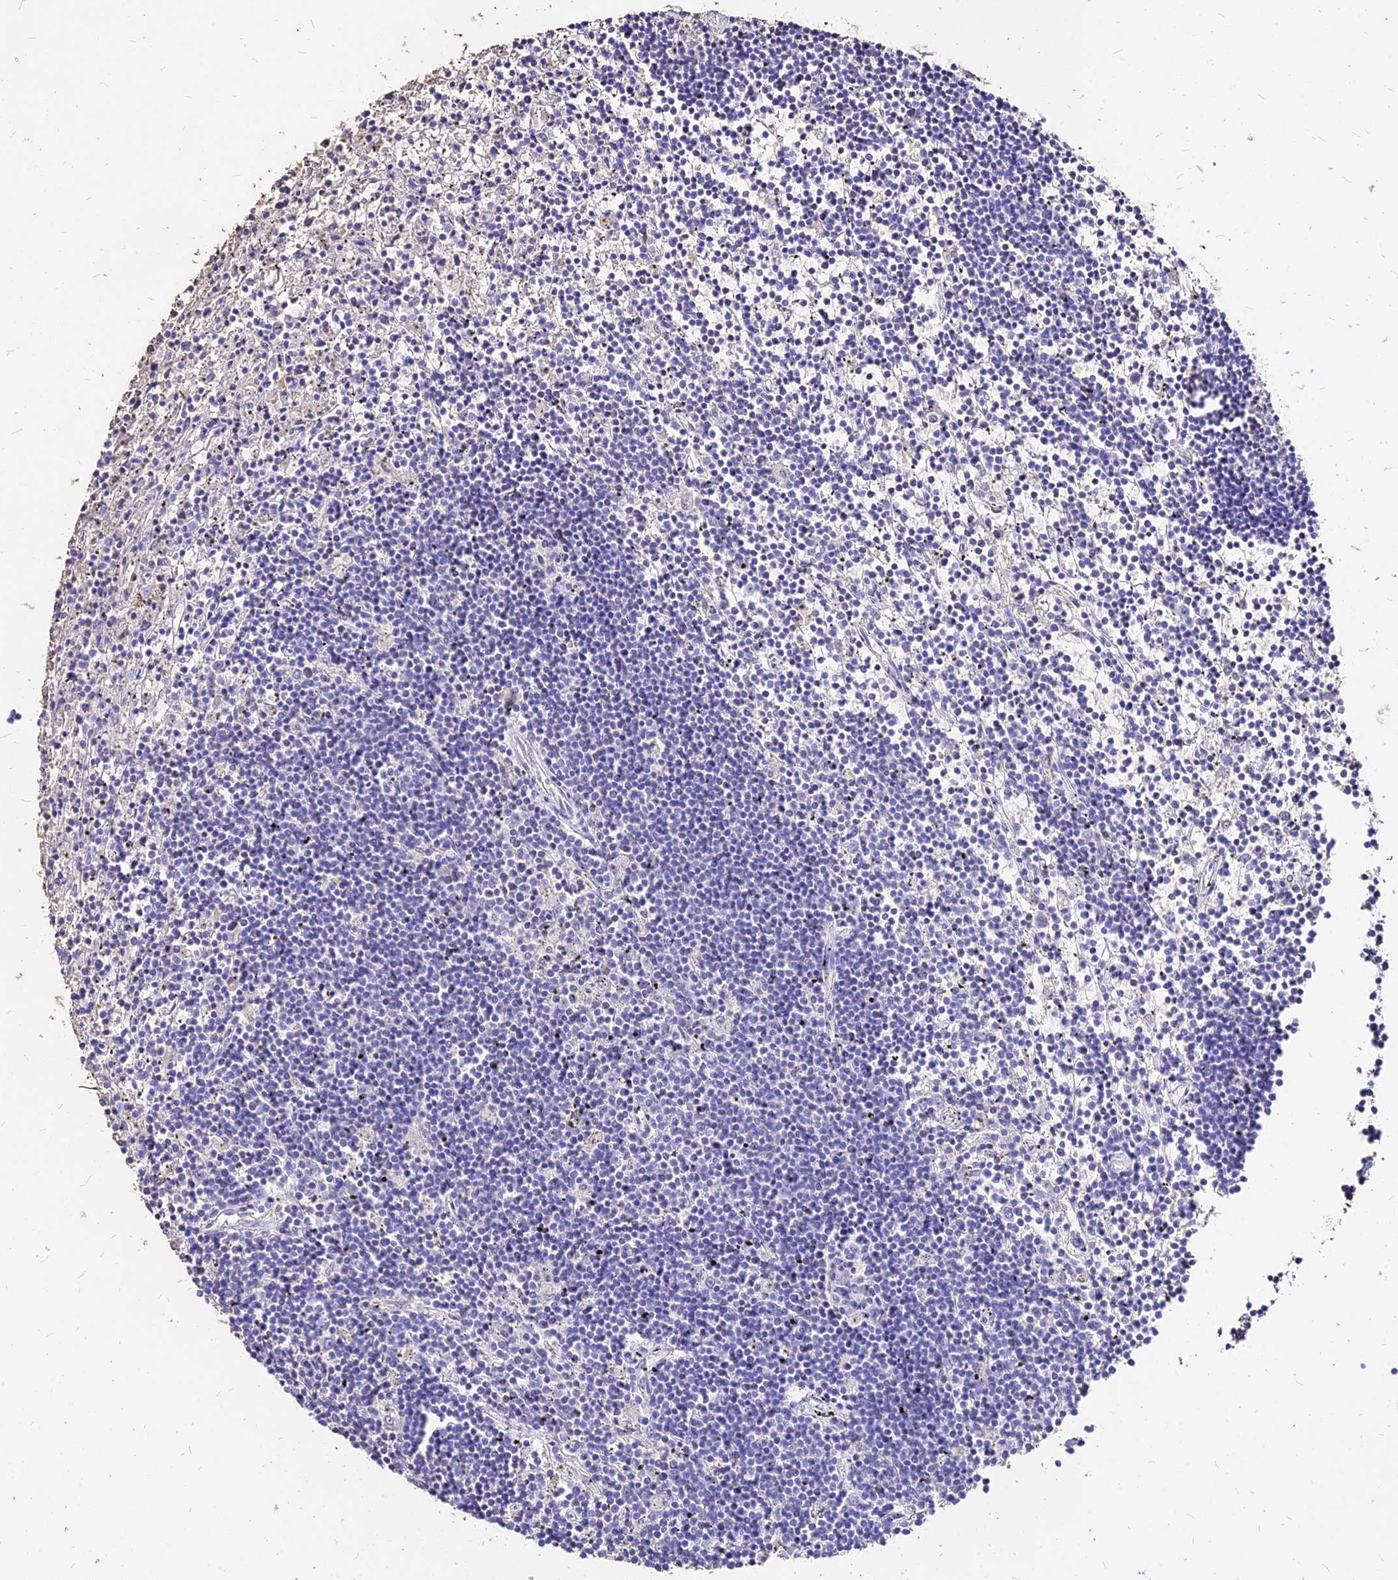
{"staining": {"intensity": "negative", "quantity": "none", "location": "none"}, "tissue": "lymphoma", "cell_type": "Tumor cells", "image_type": "cancer", "snomed": [{"axis": "morphology", "description": "Malignant lymphoma, non-Hodgkin's type, Low grade"}, {"axis": "topography", "description": "Spleen"}], "caption": "The micrograph demonstrates no significant positivity in tumor cells of lymphoma. Brightfield microscopy of IHC stained with DAB (3,3'-diaminobenzidine) (brown) and hematoxylin (blue), captured at high magnification.", "gene": "NME5", "patient": {"sex": "male", "age": 76}}